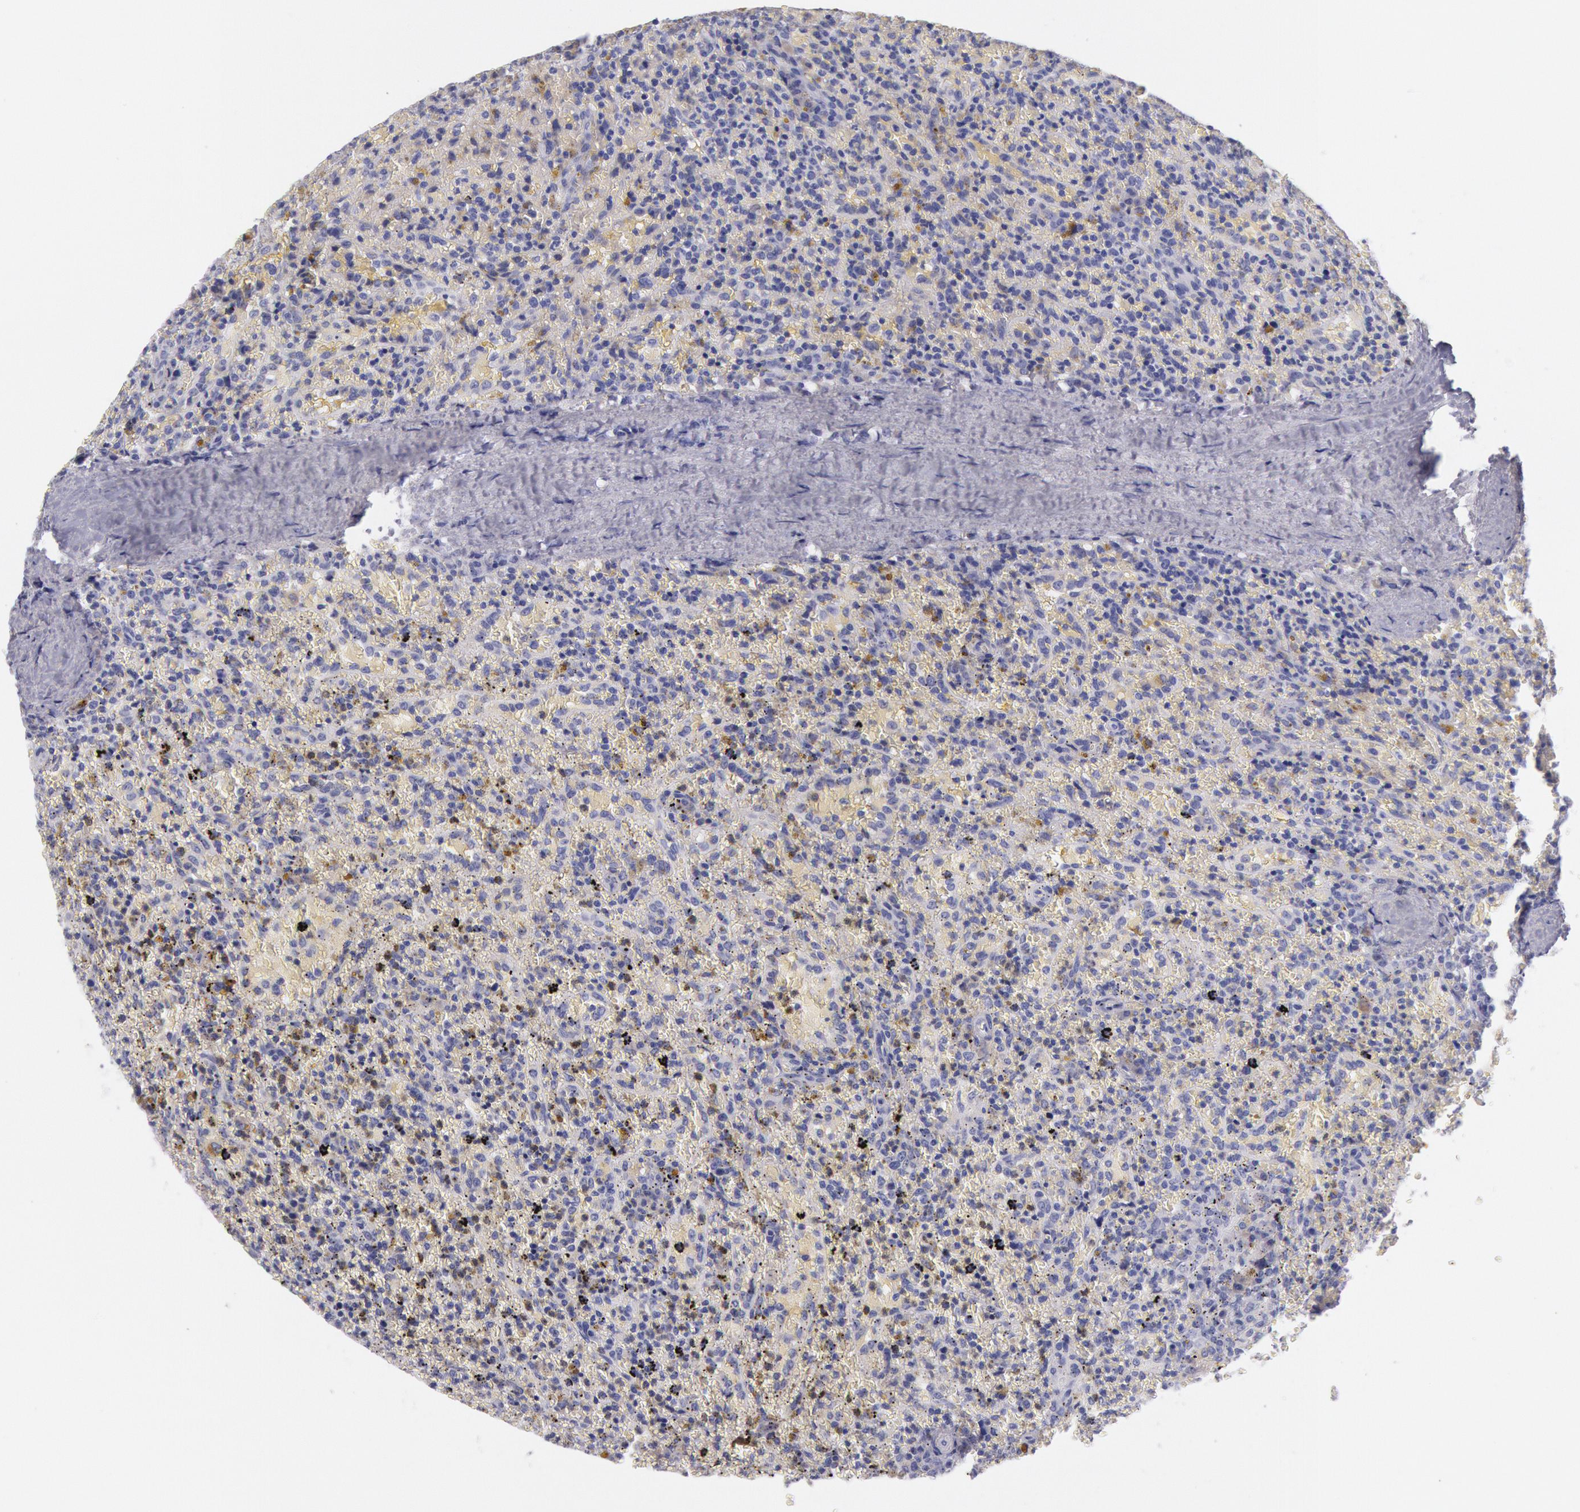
{"staining": {"intensity": "negative", "quantity": "none", "location": "none"}, "tissue": "lymphoma", "cell_type": "Tumor cells", "image_type": "cancer", "snomed": [{"axis": "morphology", "description": "Malignant lymphoma, non-Hodgkin's type, High grade"}, {"axis": "topography", "description": "Spleen"}, {"axis": "topography", "description": "Lymph node"}], "caption": "Immunohistochemistry micrograph of human malignant lymphoma, non-Hodgkin's type (high-grade) stained for a protein (brown), which displays no staining in tumor cells.", "gene": "EGFR", "patient": {"sex": "female", "age": 70}}